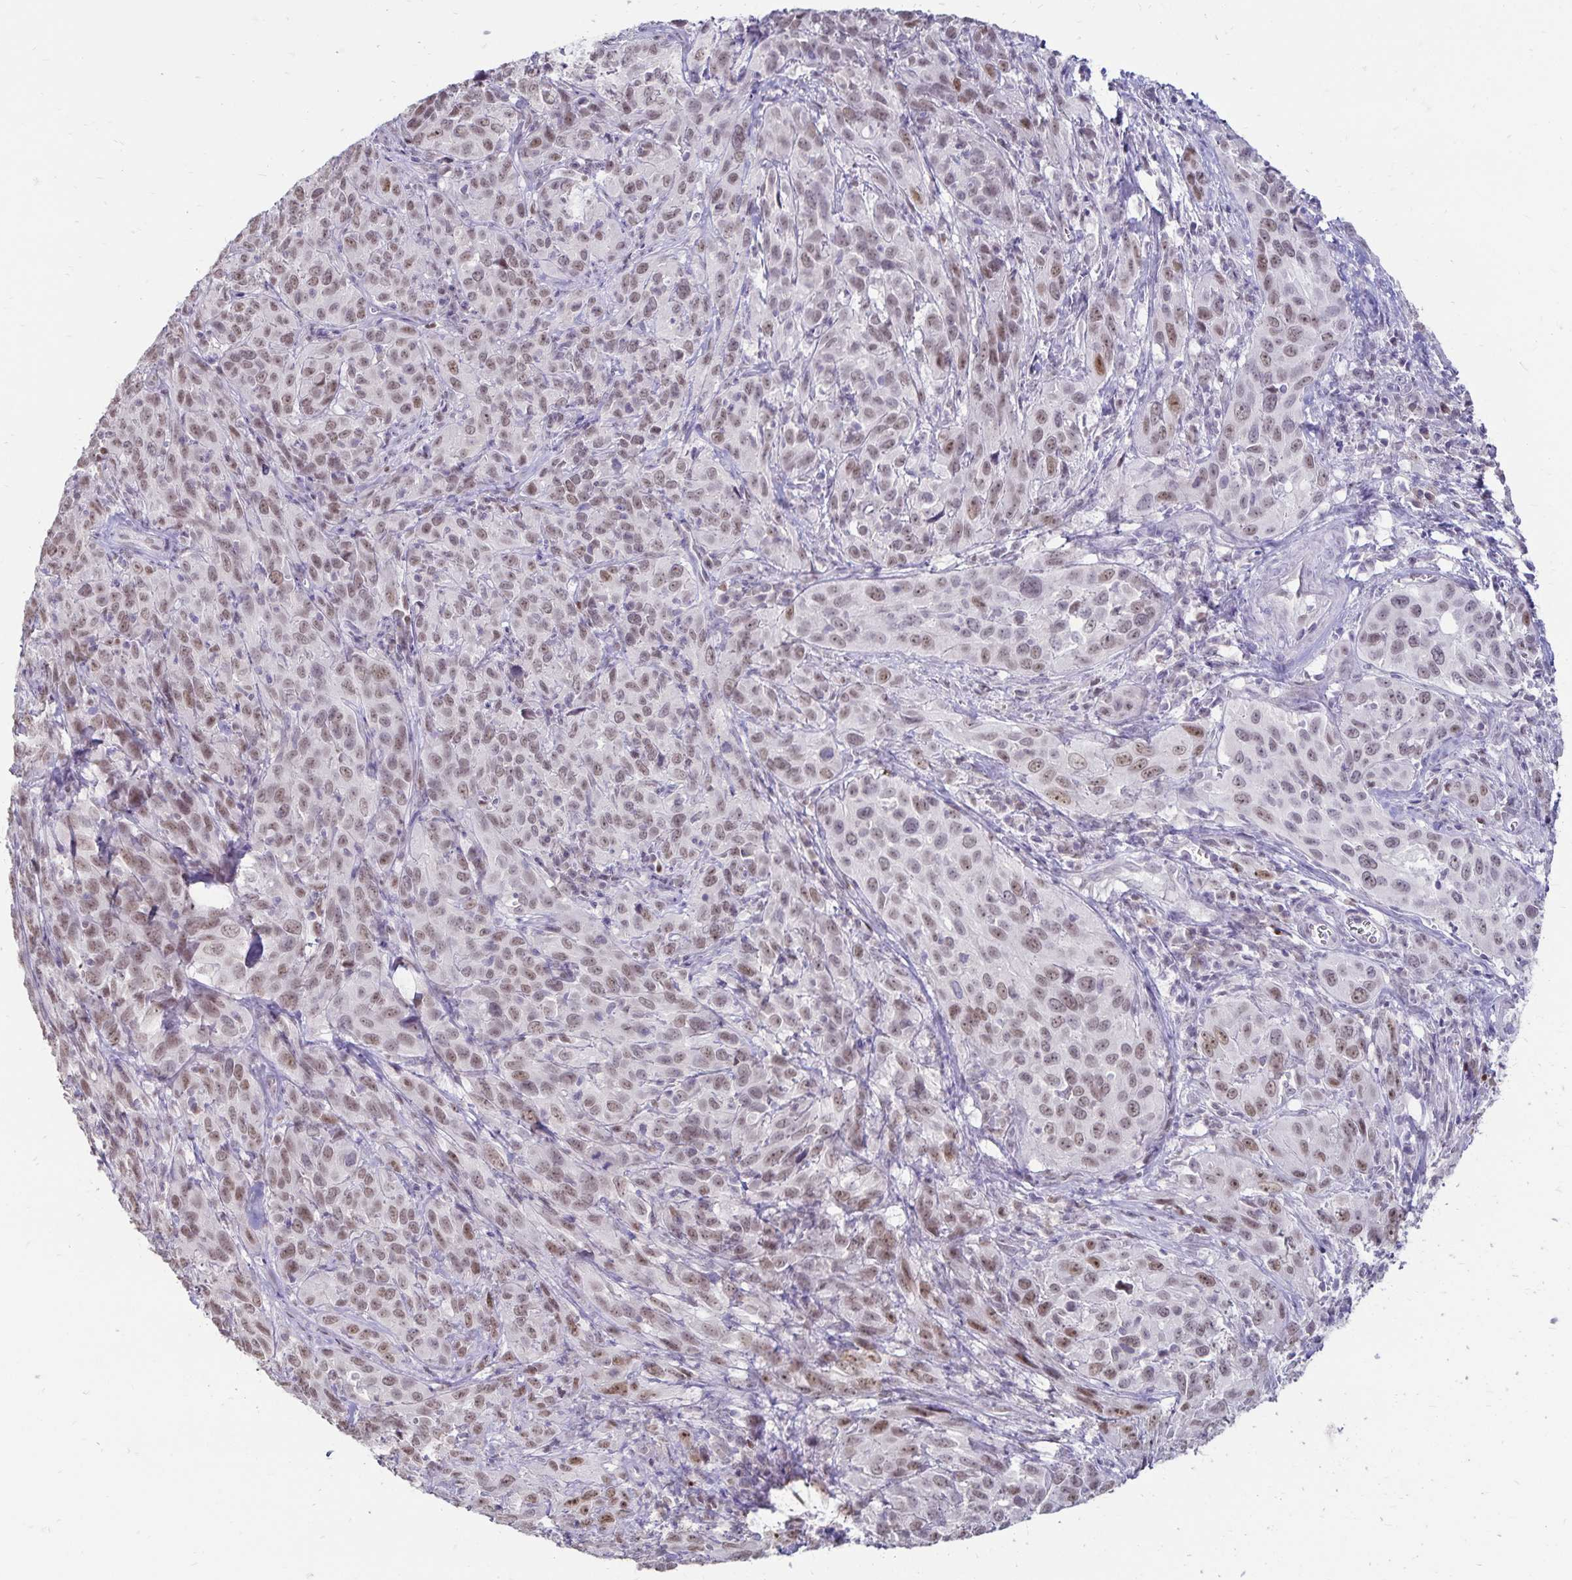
{"staining": {"intensity": "weak", "quantity": ">75%", "location": "nuclear"}, "tissue": "cervical cancer", "cell_type": "Tumor cells", "image_type": "cancer", "snomed": [{"axis": "morphology", "description": "Squamous cell carcinoma, NOS"}, {"axis": "topography", "description": "Cervix"}], "caption": "Cervical squamous cell carcinoma tissue shows weak nuclear staining in about >75% of tumor cells", "gene": "POLB", "patient": {"sex": "female", "age": 51}}